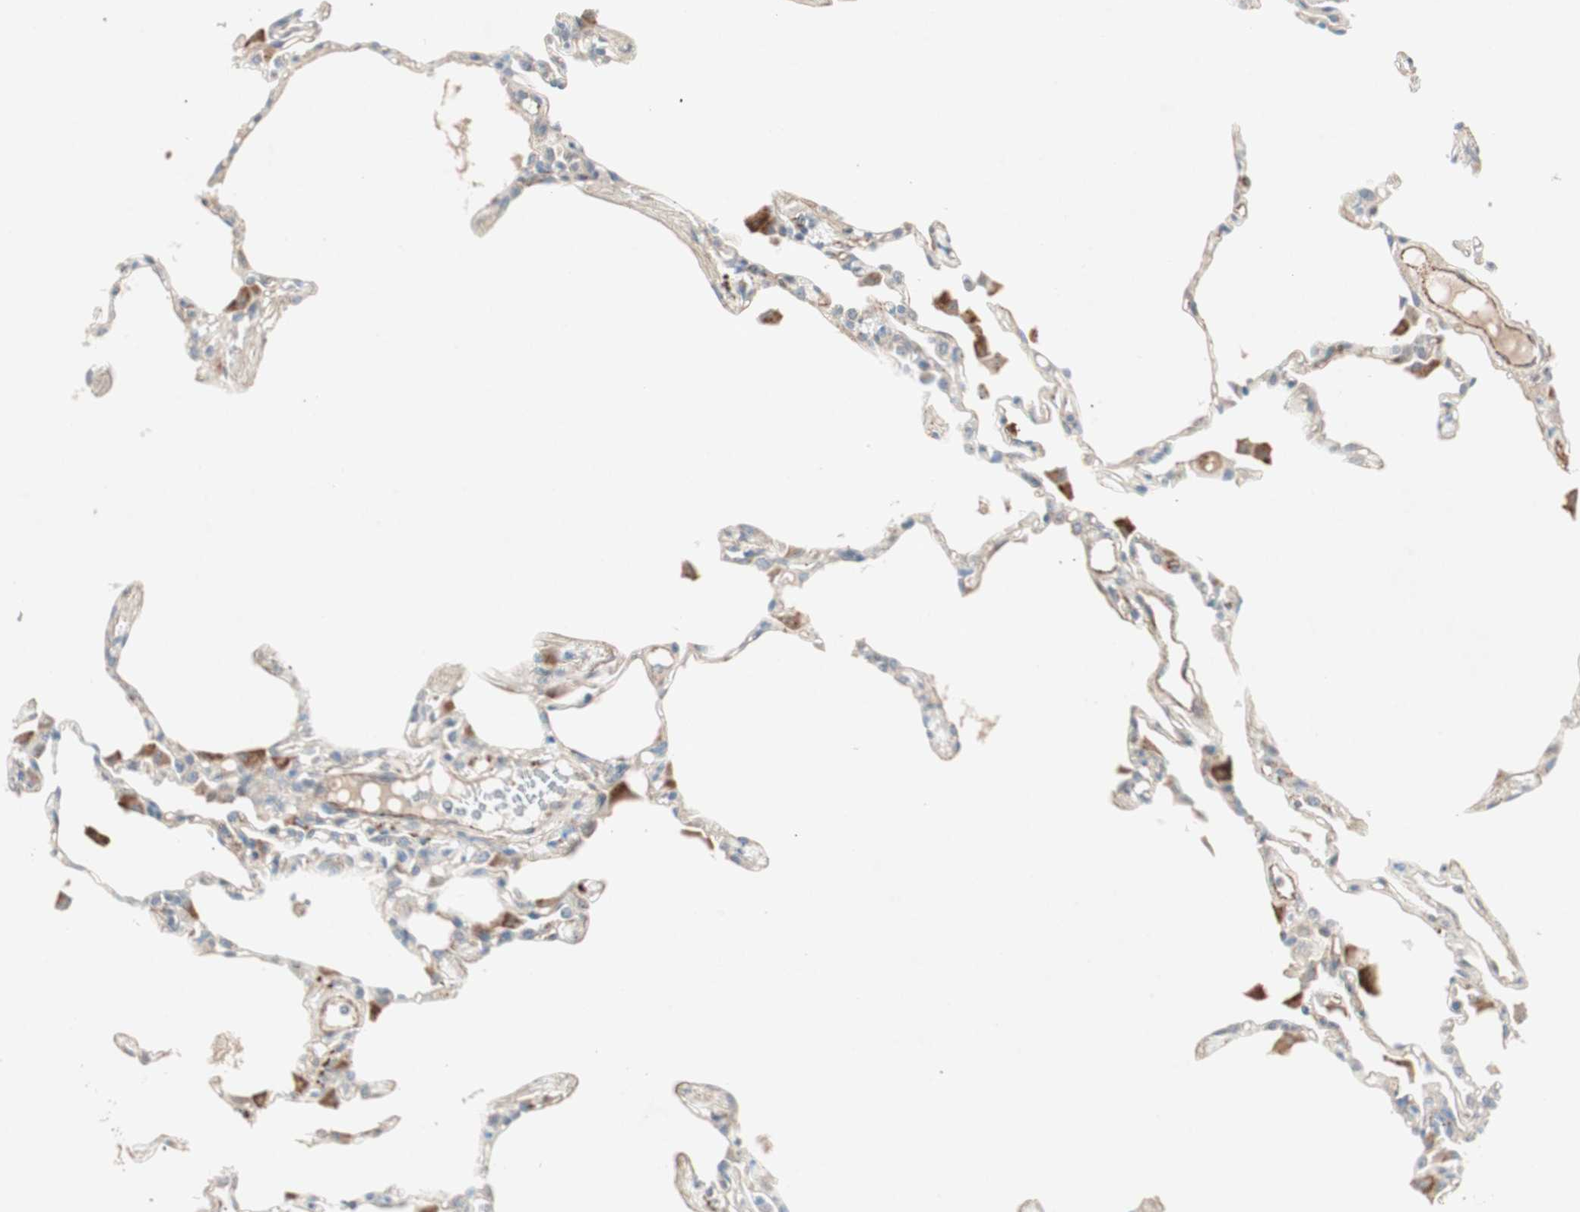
{"staining": {"intensity": "weak", "quantity": "25%-75%", "location": "cytoplasmic/membranous"}, "tissue": "lung", "cell_type": "Alveolar cells", "image_type": "normal", "snomed": [{"axis": "morphology", "description": "Normal tissue, NOS"}, {"axis": "topography", "description": "Lung"}], "caption": "A high-resolution histopathology image shows immunohistochemistry staining of unremarkable lung, which reveals weak cytoplasmic/membranous expression in approximately 25%-75% of alveolar cells. The staining was performed using DAB, with brown indicating positive protein expression. Nuclei are stained blue with hematoxylin.", "gene": "FGFR4", "patient": {"sex": "female", "age": 49}}